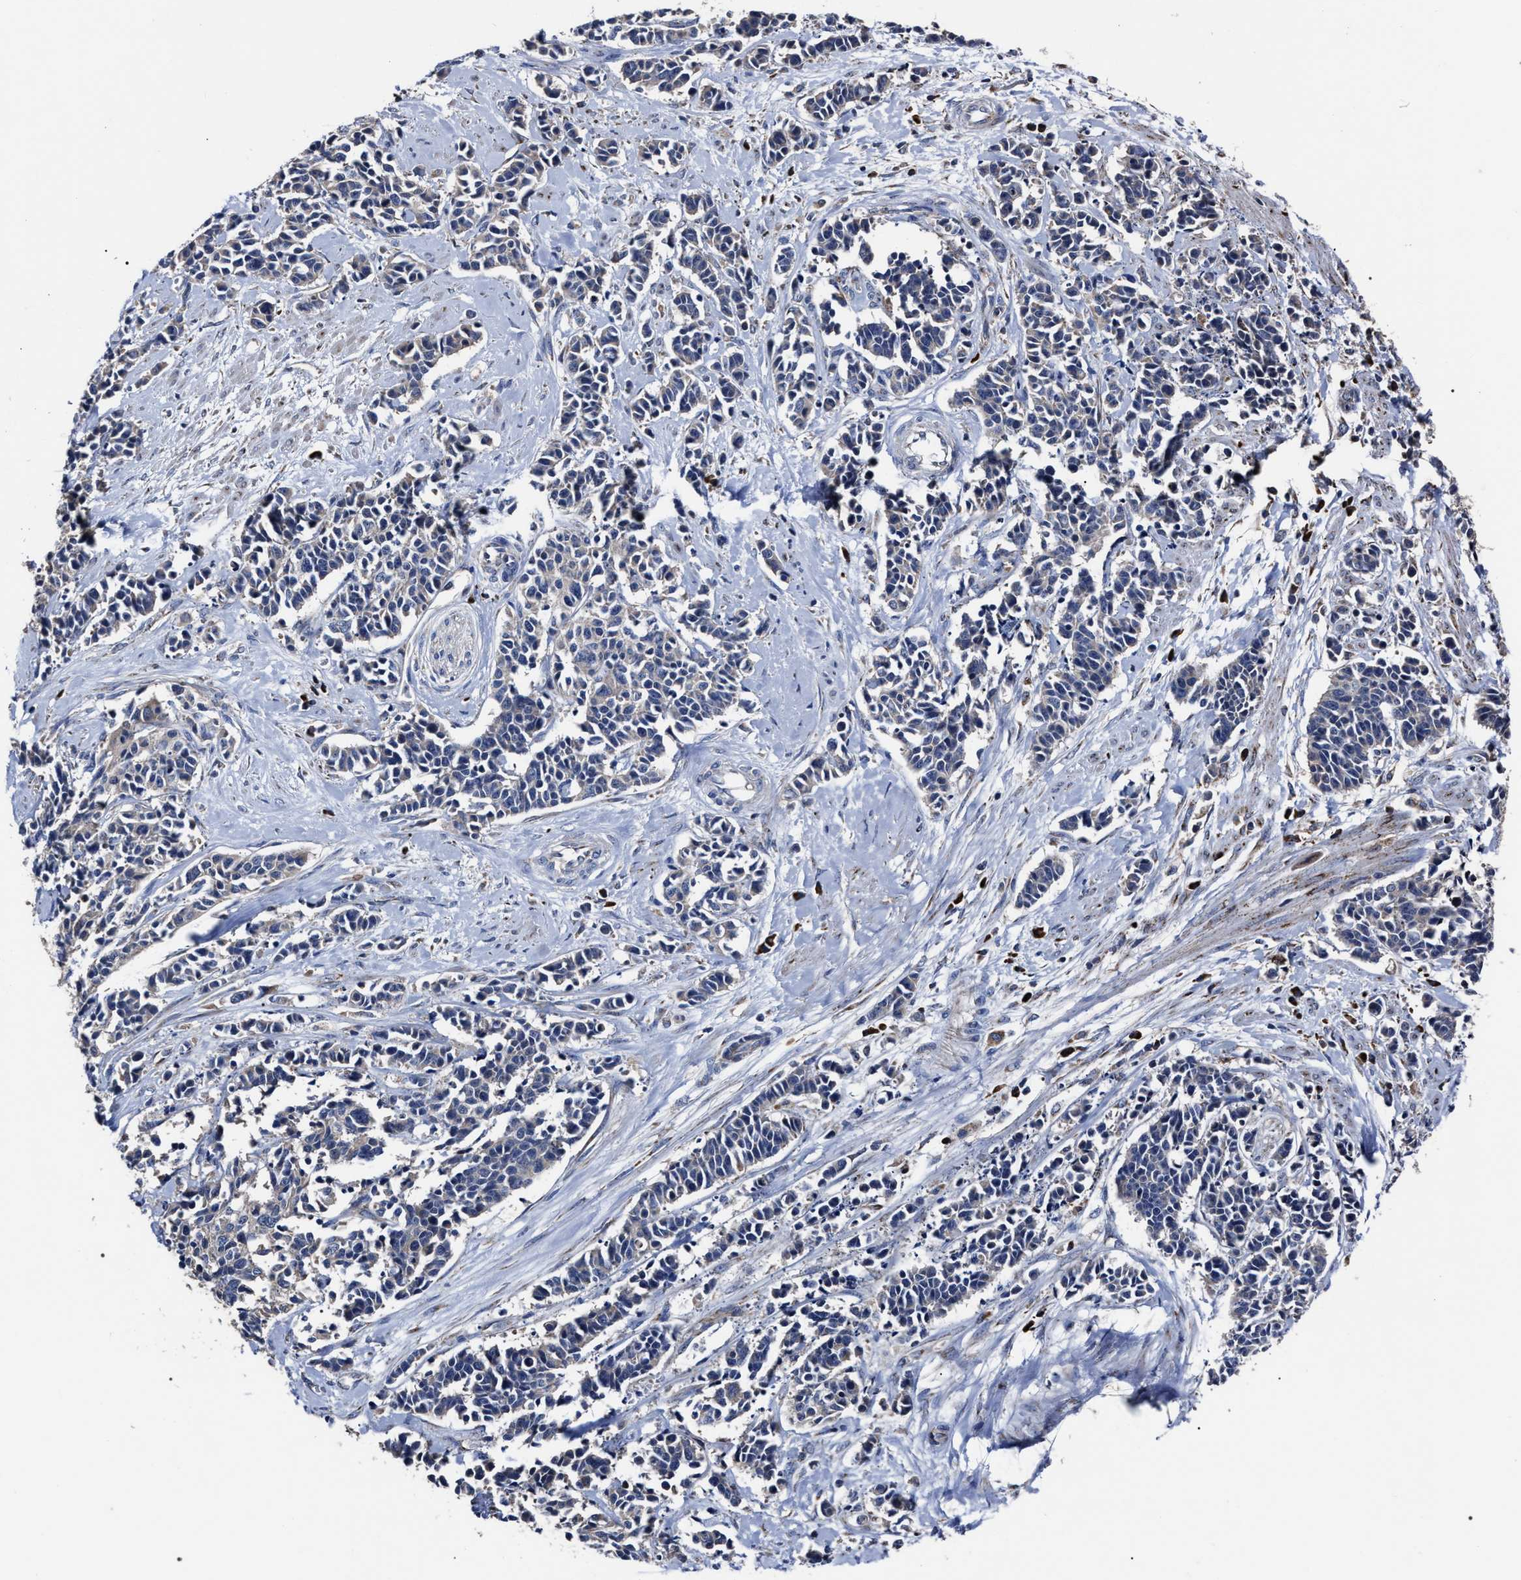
{"staining": {"intensity": "negative", "quantity": "none", "location": "none"}, "tissue": "cervical cancer", "cell_type": "Tumor cells", "image_type": "cancer", "snomed": [{"axis": "morphology", "description": "Squamous cell carcinoma, NOS"}, {"axis": "topography", "description": "Cervix"}], "caption": "Tumor cells are negative for brown protein staining in cervical cancer (squamous cell carcinoma). (DAB IHC, high magnification).", "gene": "MACC1", "patient": {"sex": "female", "age": 35}}